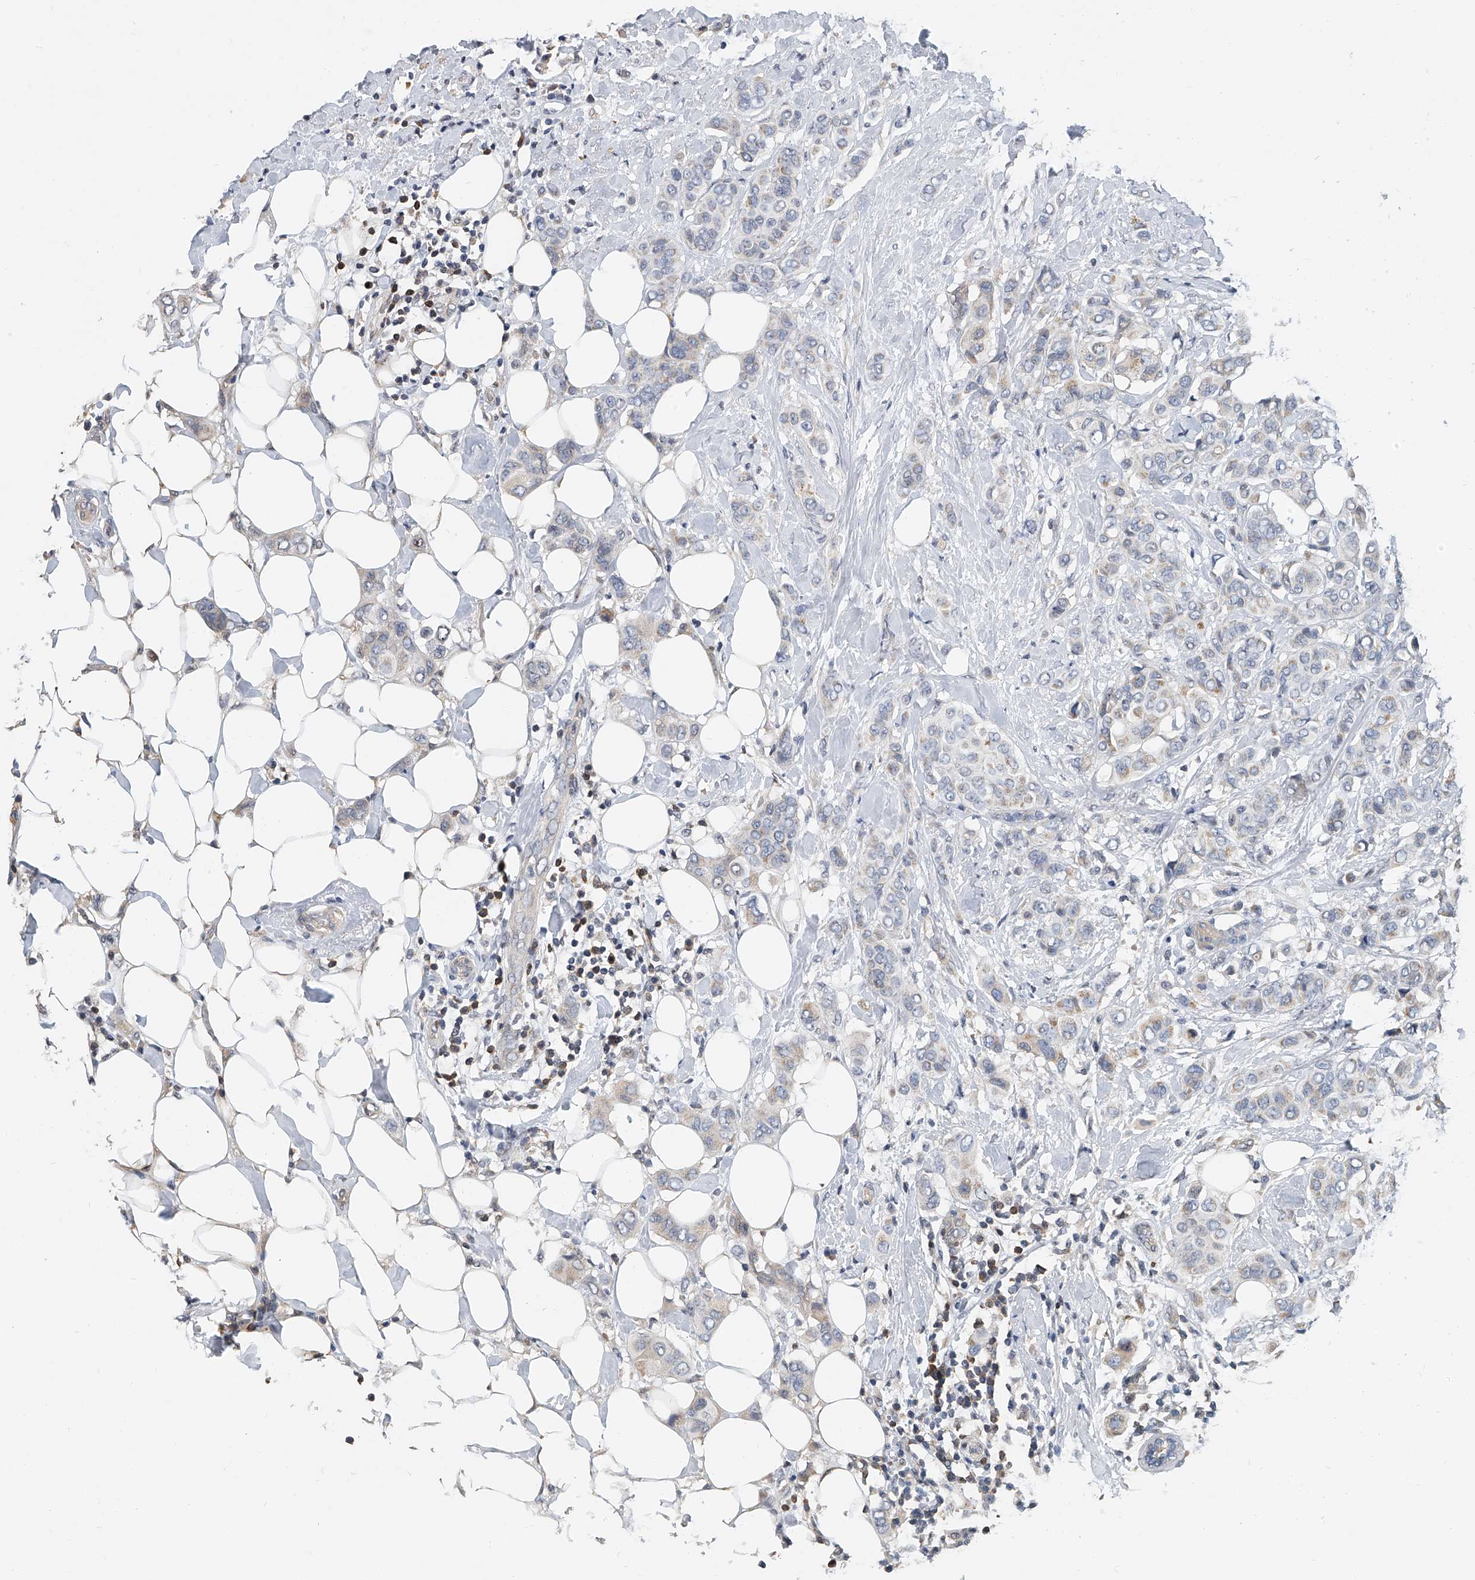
{"staining": {"intensity": "weak", "quantity": "<25%", "location": "cytoplasmic/membranous"}, "tissue": "breast cancer", "cell_type": "Tumor cells", "image_type": "cancer", "snomed": [{"axis": "morphology", "description": "Lobular carcinoma"}, {"axis": "topography", "description": "Breast"}], "caption": "The image exhibits no significant staining in tumor cells of breast cancer (lobular carcinoma).", "gene": "CD200", "patient": {"sex": "female", "age": 51}}